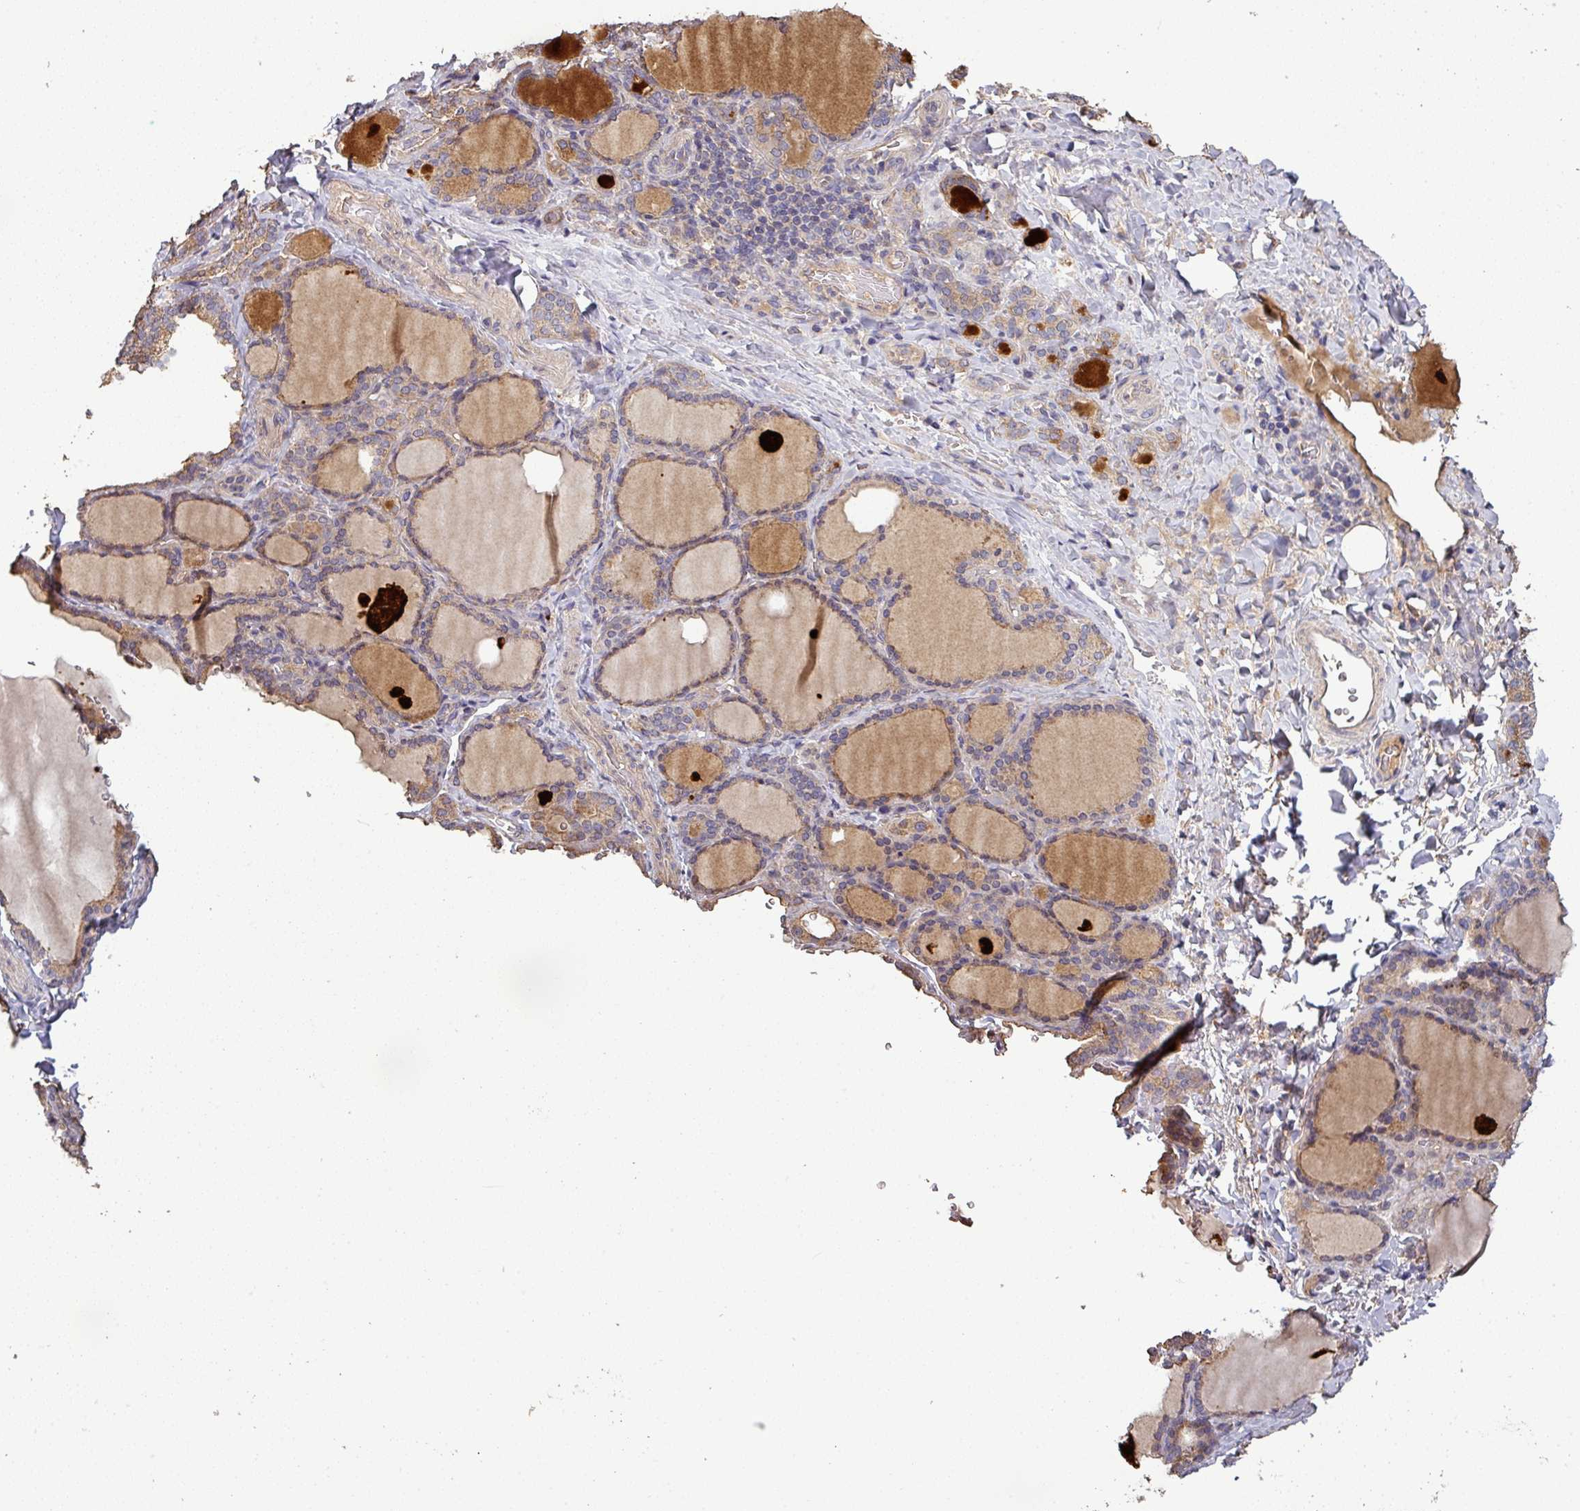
{"staining": {"intensity": "moderate", "quantity": "25%-75%", "location": "cytoplasmic/membranous"}, "tissue": "thyroid gland", "cell_type": "Glandular cells", "image_type": "normal", "snomed": [{"axis": "morphology", "description": "Normal tissue, NOS"}, {"axis": "topography", "description": "Thyroid gland"}], "caption": "Immunohistochemistry (IHC) (DAB) staining of unremarkable thyroid gland reveals moderate cytoplasmic/membranous protein positivity in about 25%-75% of glandular cells. (brown staining indicates protein expression, while blue staining denotes nuclei).", "gene": "ISLR", "patient": {"sex": "female", "age": 31}}